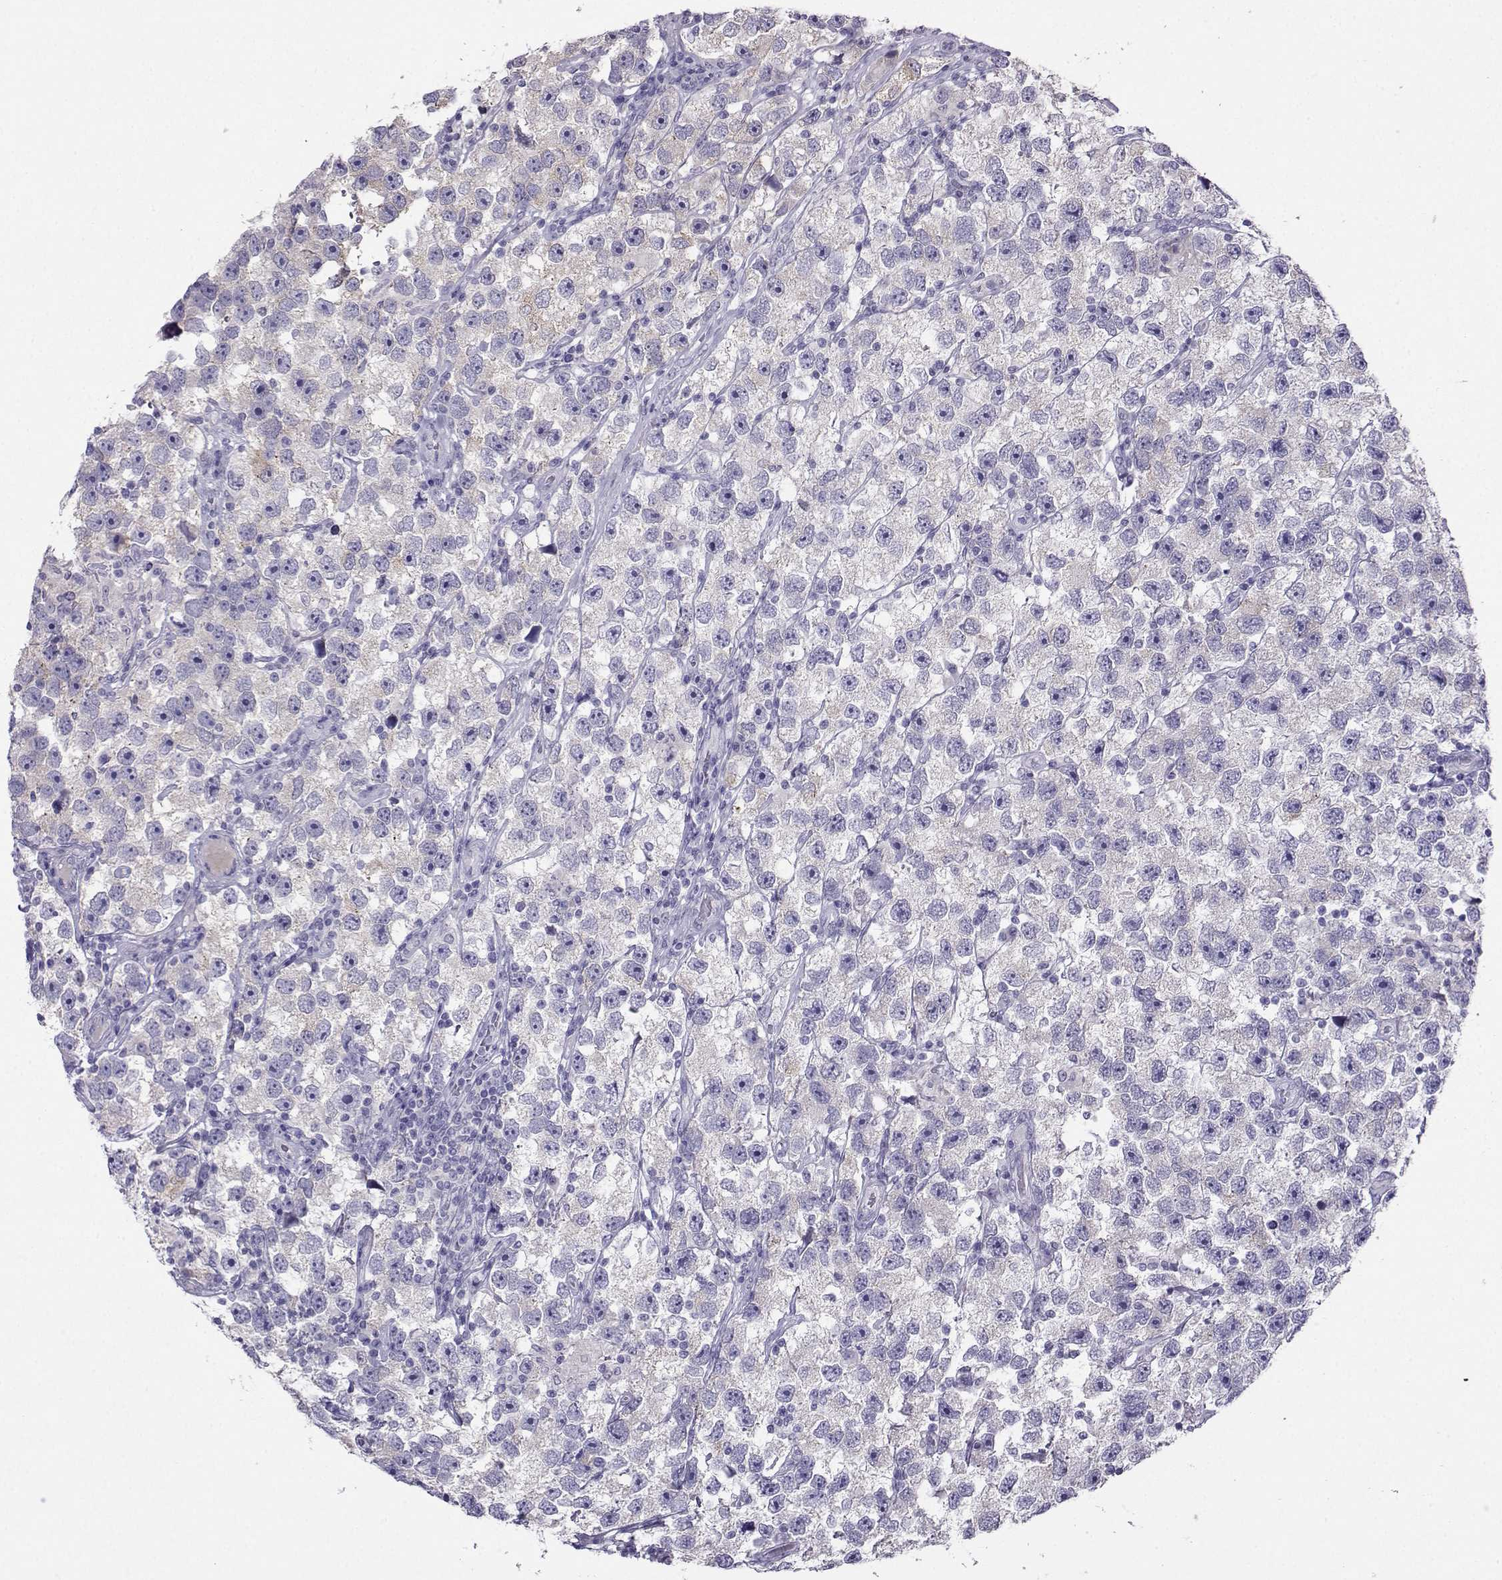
{"staining": {"intensity": "weak", "quantity": "<25%", "location": "cytoplasmic/membranous"}, "tissue": "testis cancer", "cell_type": "Tumor cells", "image_type": "cancer", "snomed": [{"axis": "morphology", "description": "Seminoma, NOS"}, {"axis": "topography", "description": "Testis"}], "caption": "Immunohistochemical staining of human testis seminoma shows no significant positivity in tumor cells.", "gene": "FBXO24", "patient": {"sex": "male", "age": 26}}